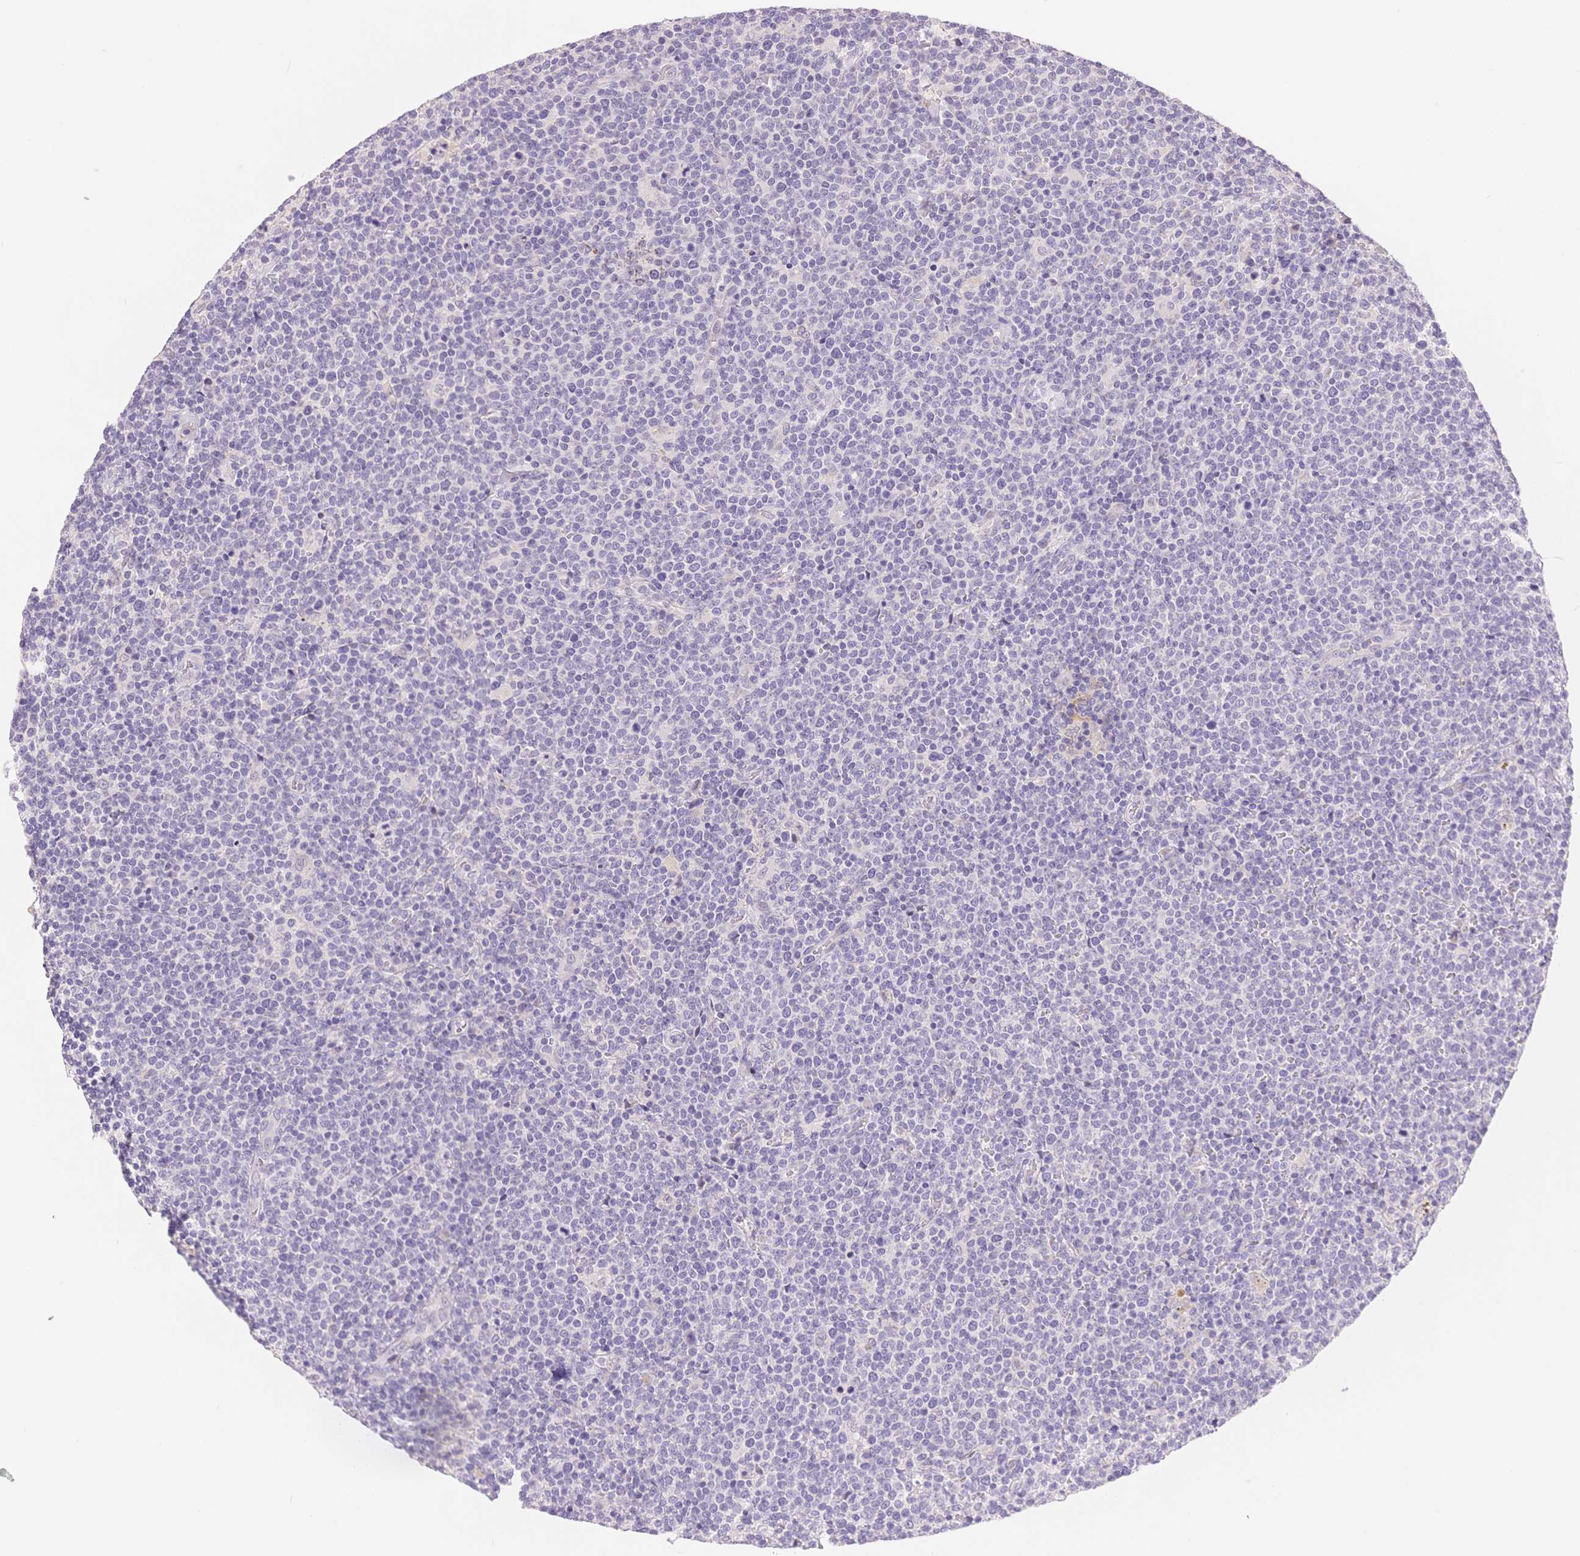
{"staining": {"intensity": "negative", "quantity": "none", "location": "none"}, "tissue": "lymphoma", "cell_type": "Tumor cells", "image_type": "cancer", "snomed": [{"axis": "morphology", "description": "Malignant lymphoma, non-Hodgkin's type, High grade"}, {"axis": "topography", "description": "Lymph node"}], "caption": "This is an immunohistochemistry (IHC) image of lymphoma. There is no positivity in tumor cells.", "gene": "MYOM1", "patient": {"sex": "male", "age": 61}}